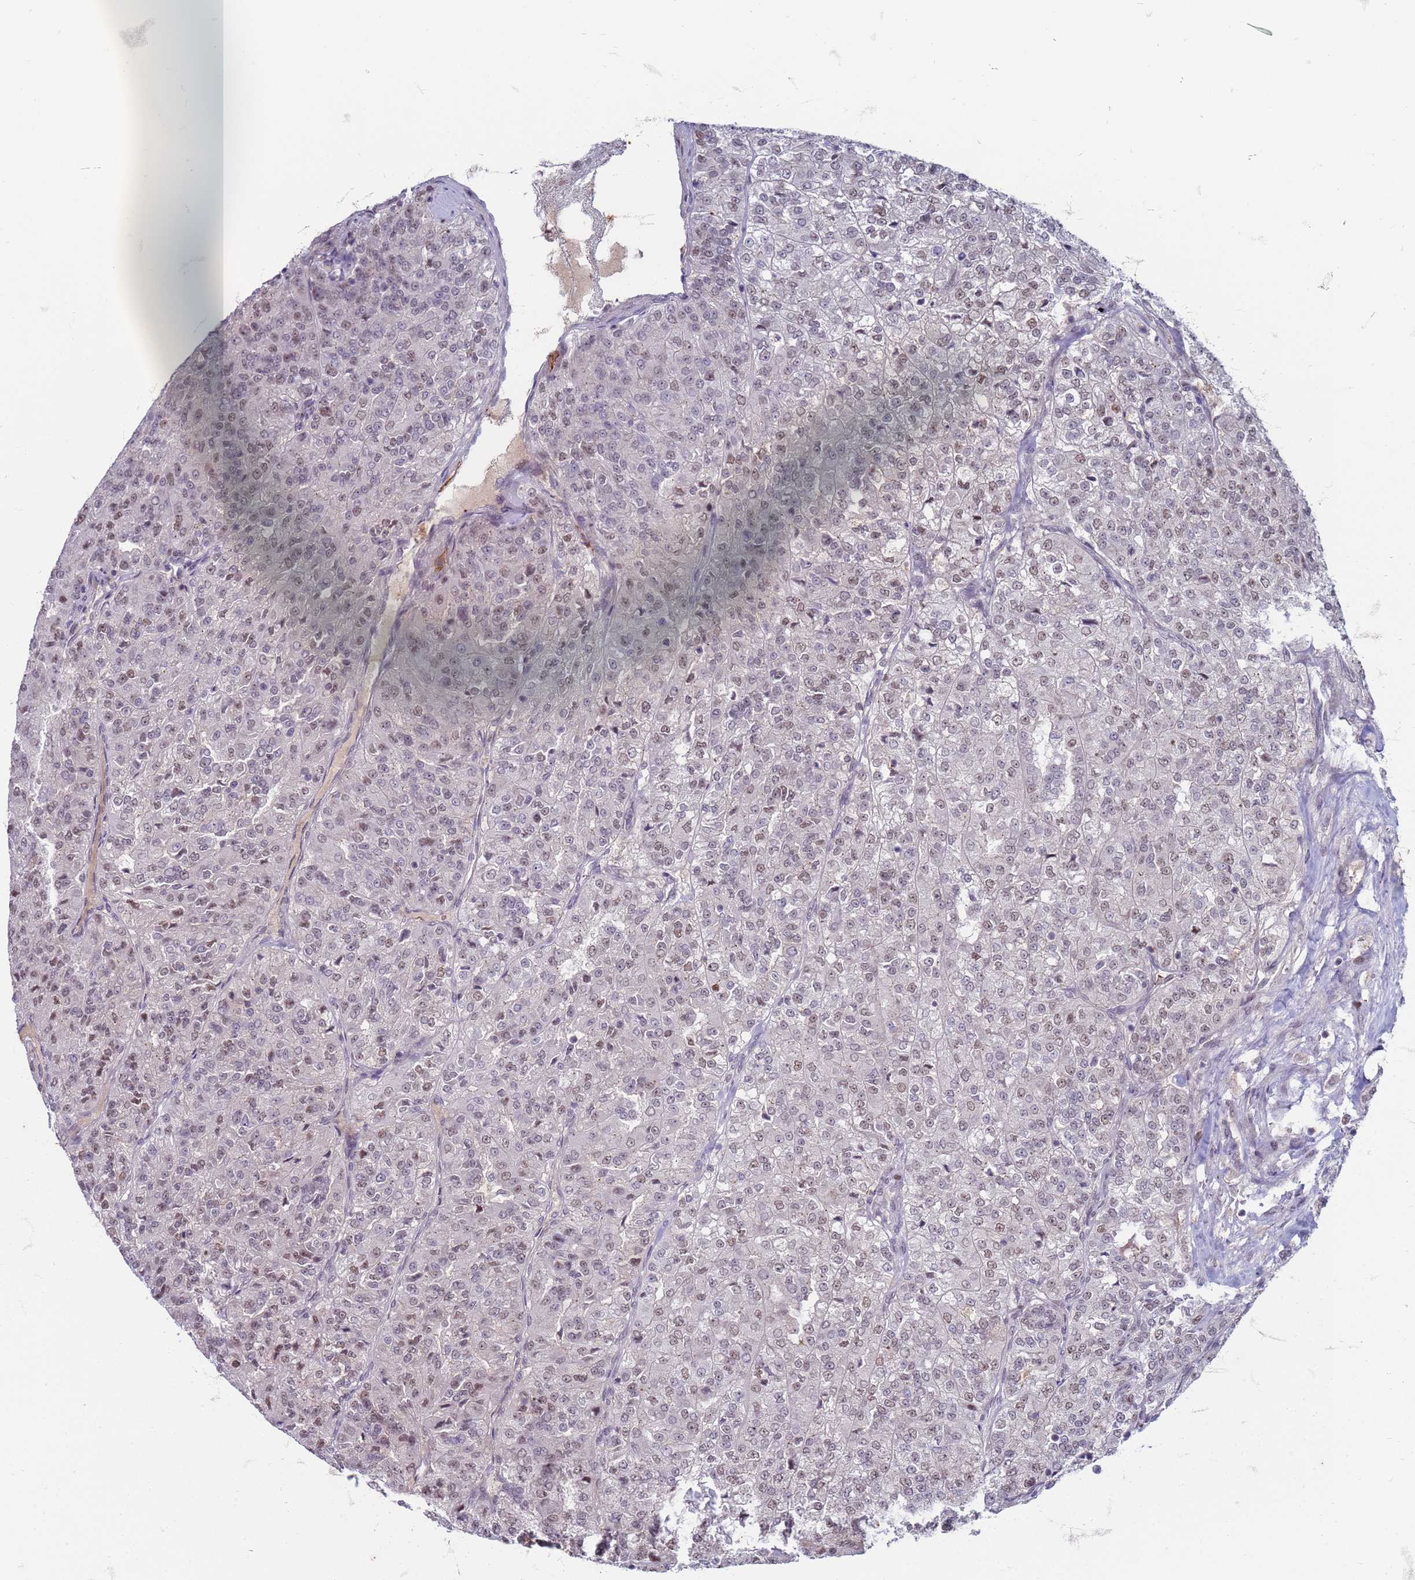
{"staining": {"intensity": "weak", "quantity": "25%-75%", "location": "nuclear"}, "tissue": "renal cancer", "cell_type": "Tumor cells", "image_type": "cancer", "snomed": [{"axis": "morphology", "description": "Adenocarcinoma, NOS"}, {"axis": "topography", "description": "Kidney"}], "caption": "Renal adenocarcinoma was stained to show a protein in brown. There is low levels of weak nuclear expression in about 25%-75% of tumor cells.", "gene": "TRMT6", "patient": {"sex": "female", "age": 63}}